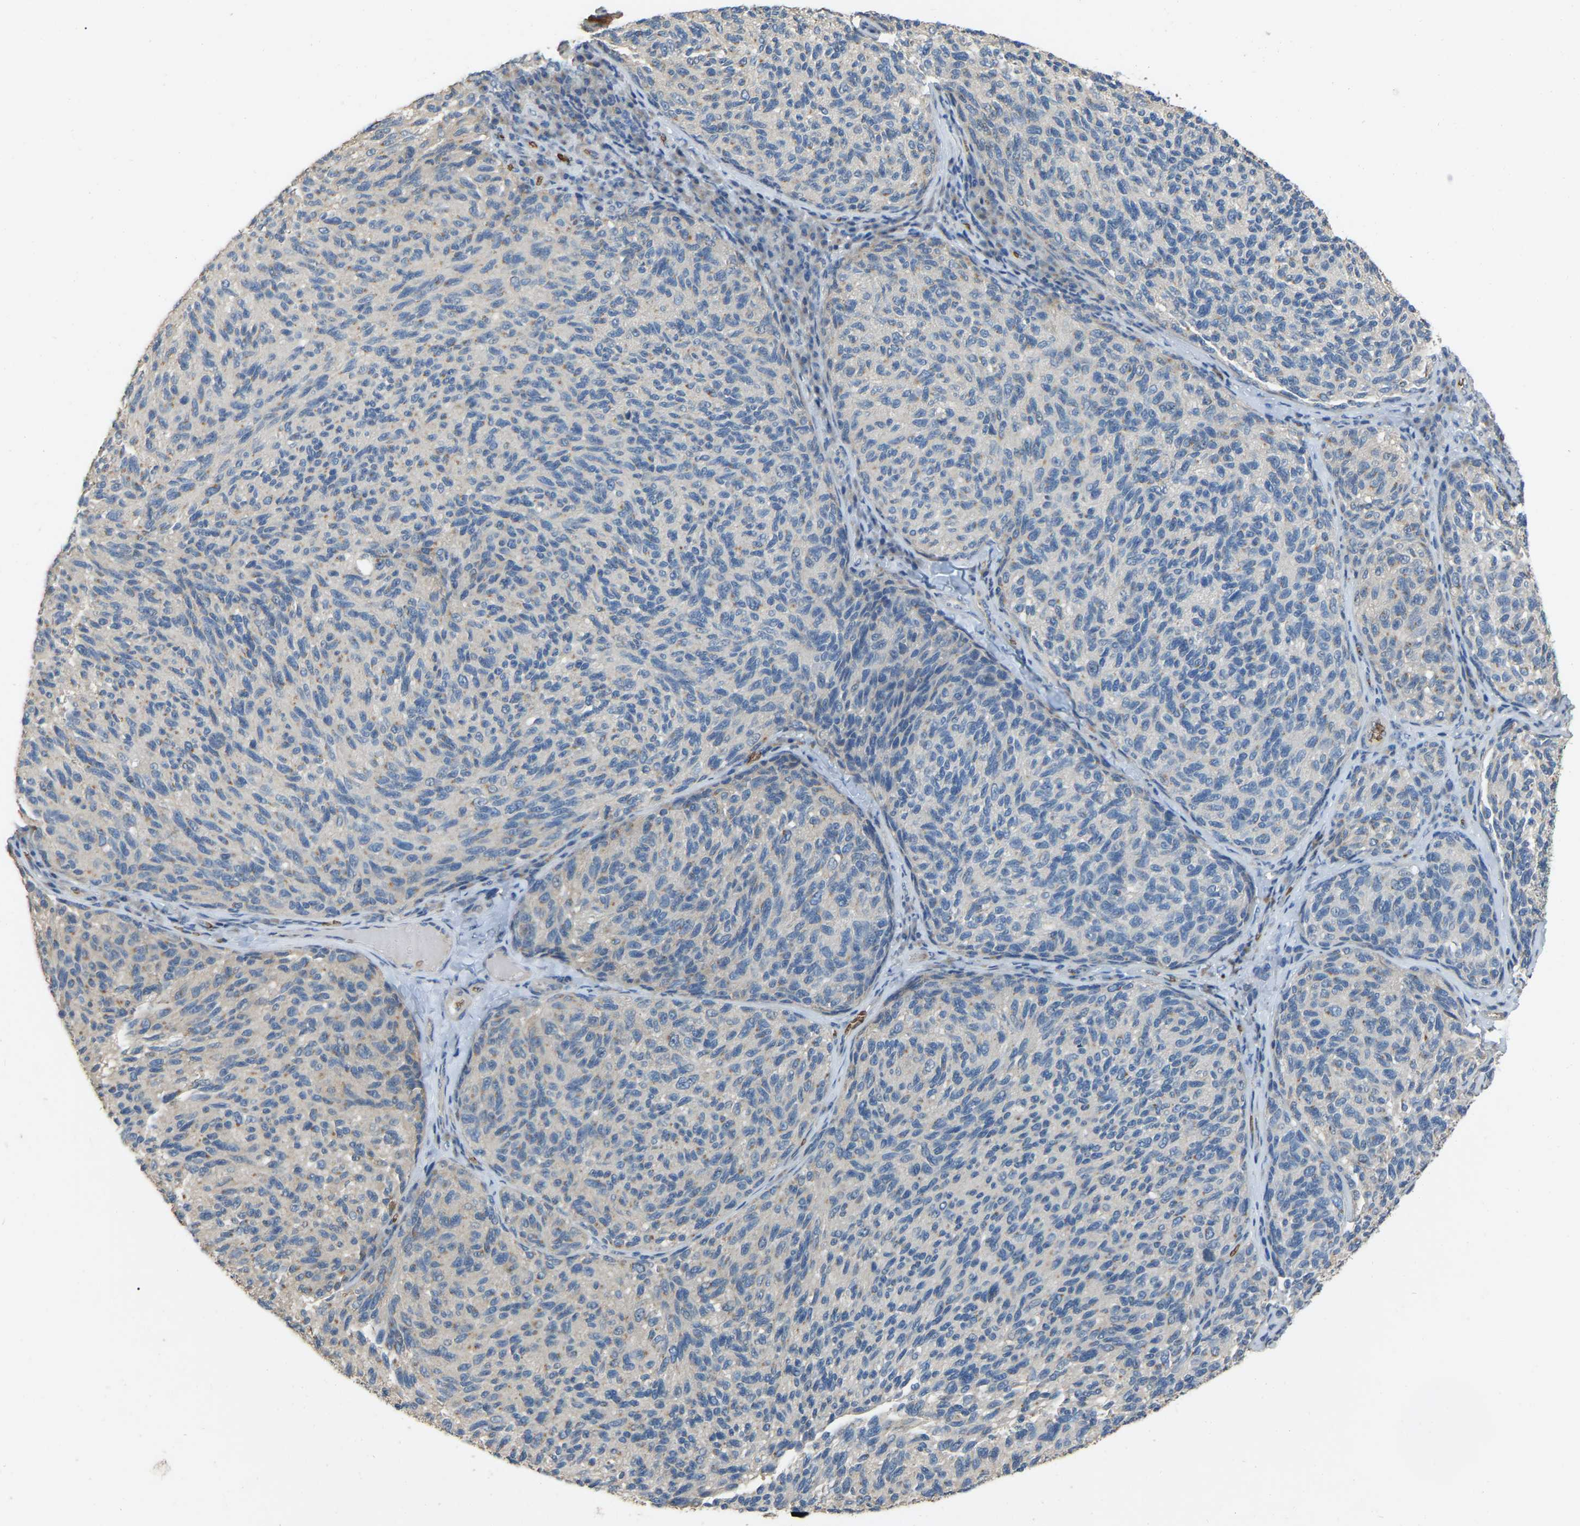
{"staining": {"intensity": "negative", "quantity": "none", "location": "none"}, "tissue": "melanoma", "cell_type": "Tumor cells", "image_type": "cancer", "snomed": [{"axis": "morphology", "description": "Malignant melanoma, NOS"}, {"axis": "topography", "description": "Skin"}], "caption": "IHC photomicrograph of malignant melanoma stained for a protein (brown), which reveals no positivity in tumor cells.", "gene": "CFAP298", "patient": {"sex": "female", "age": 73}}